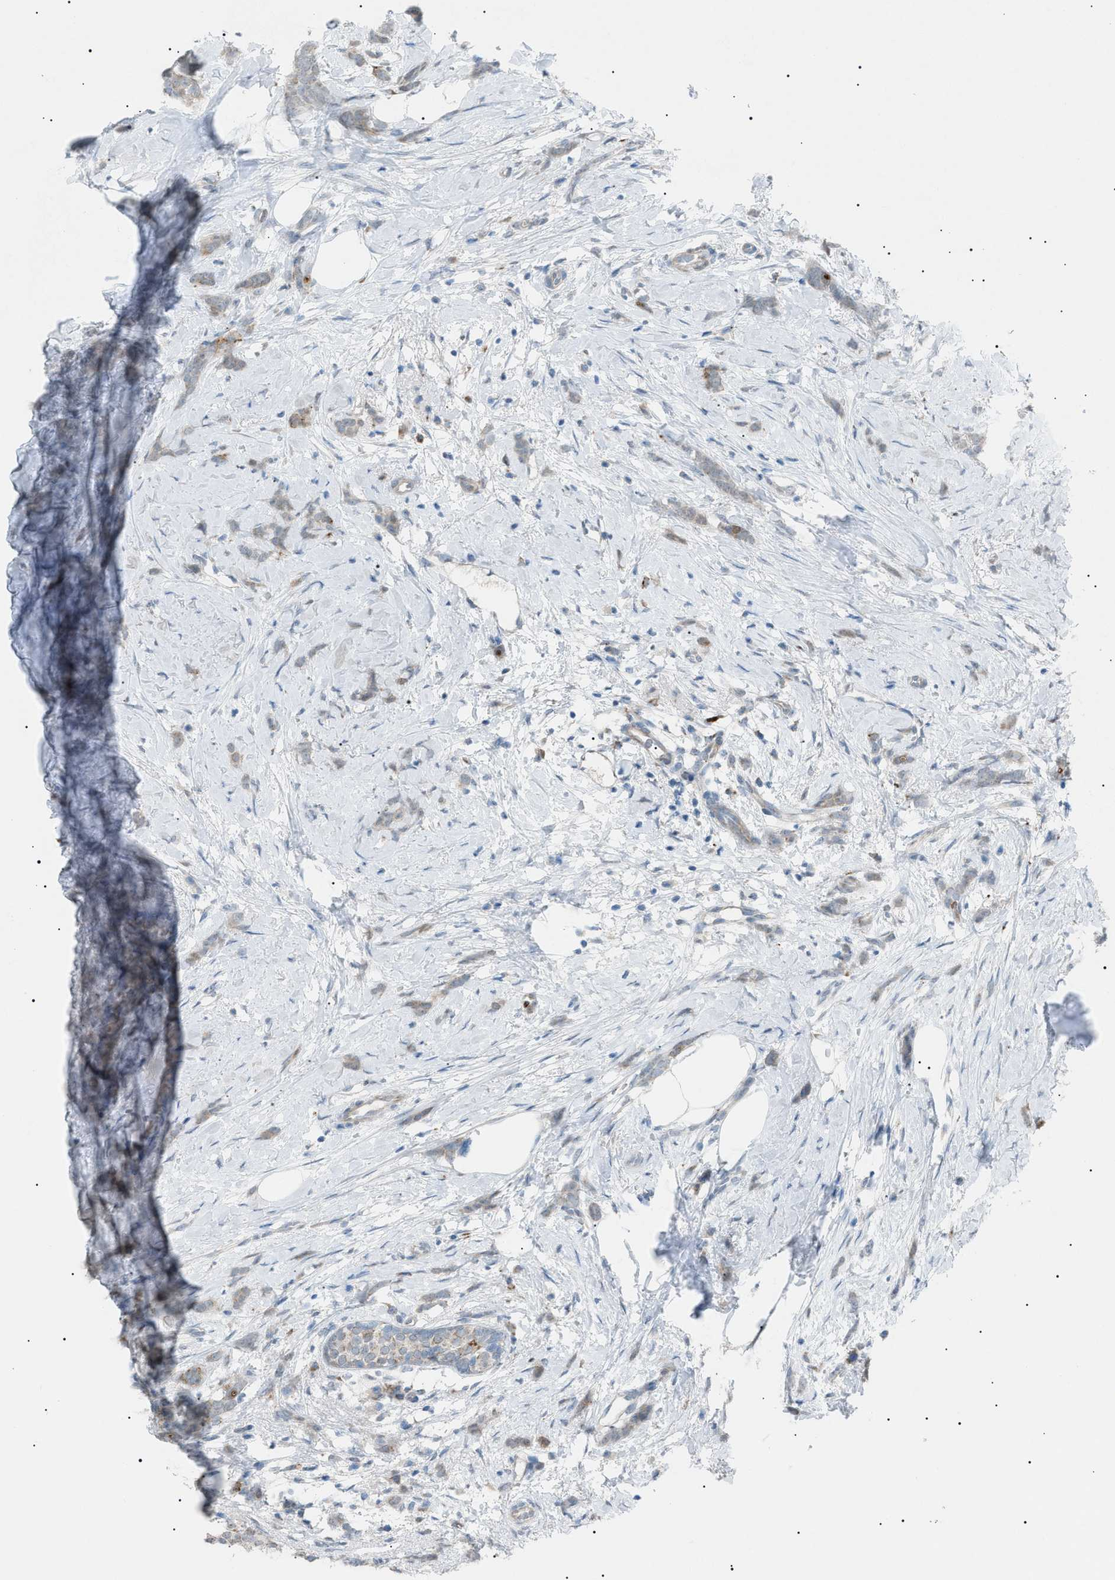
{"staining": {"intensity": "weak", "quantity": ">75%", "location": "cytoplasmic/membranous"}, "tissue": "breast cancer", "cell_type": "Tumor cells", "image_type": "cancer", "snomed": [{"axis": "morphology", "description": "Lobular carcinoma, in situ"}, {"axis": "morphology", "description": "Lobular carcinoma"}, {"axis": "topography", "description": "Breast"}], "caption": "Immunohistochemistry (DAB) staining of human breast lobular carcinoma in situ exhibits weak cytoplasmic/membranous protein expression in approximately >75% of tumor cells. (Stains: DAB in brown, nuclei in blue, Microscopy: brightfield microscopy at high magnification).", "gene": "ZNF516", "patient": {"sex": "female", "age": 41}}